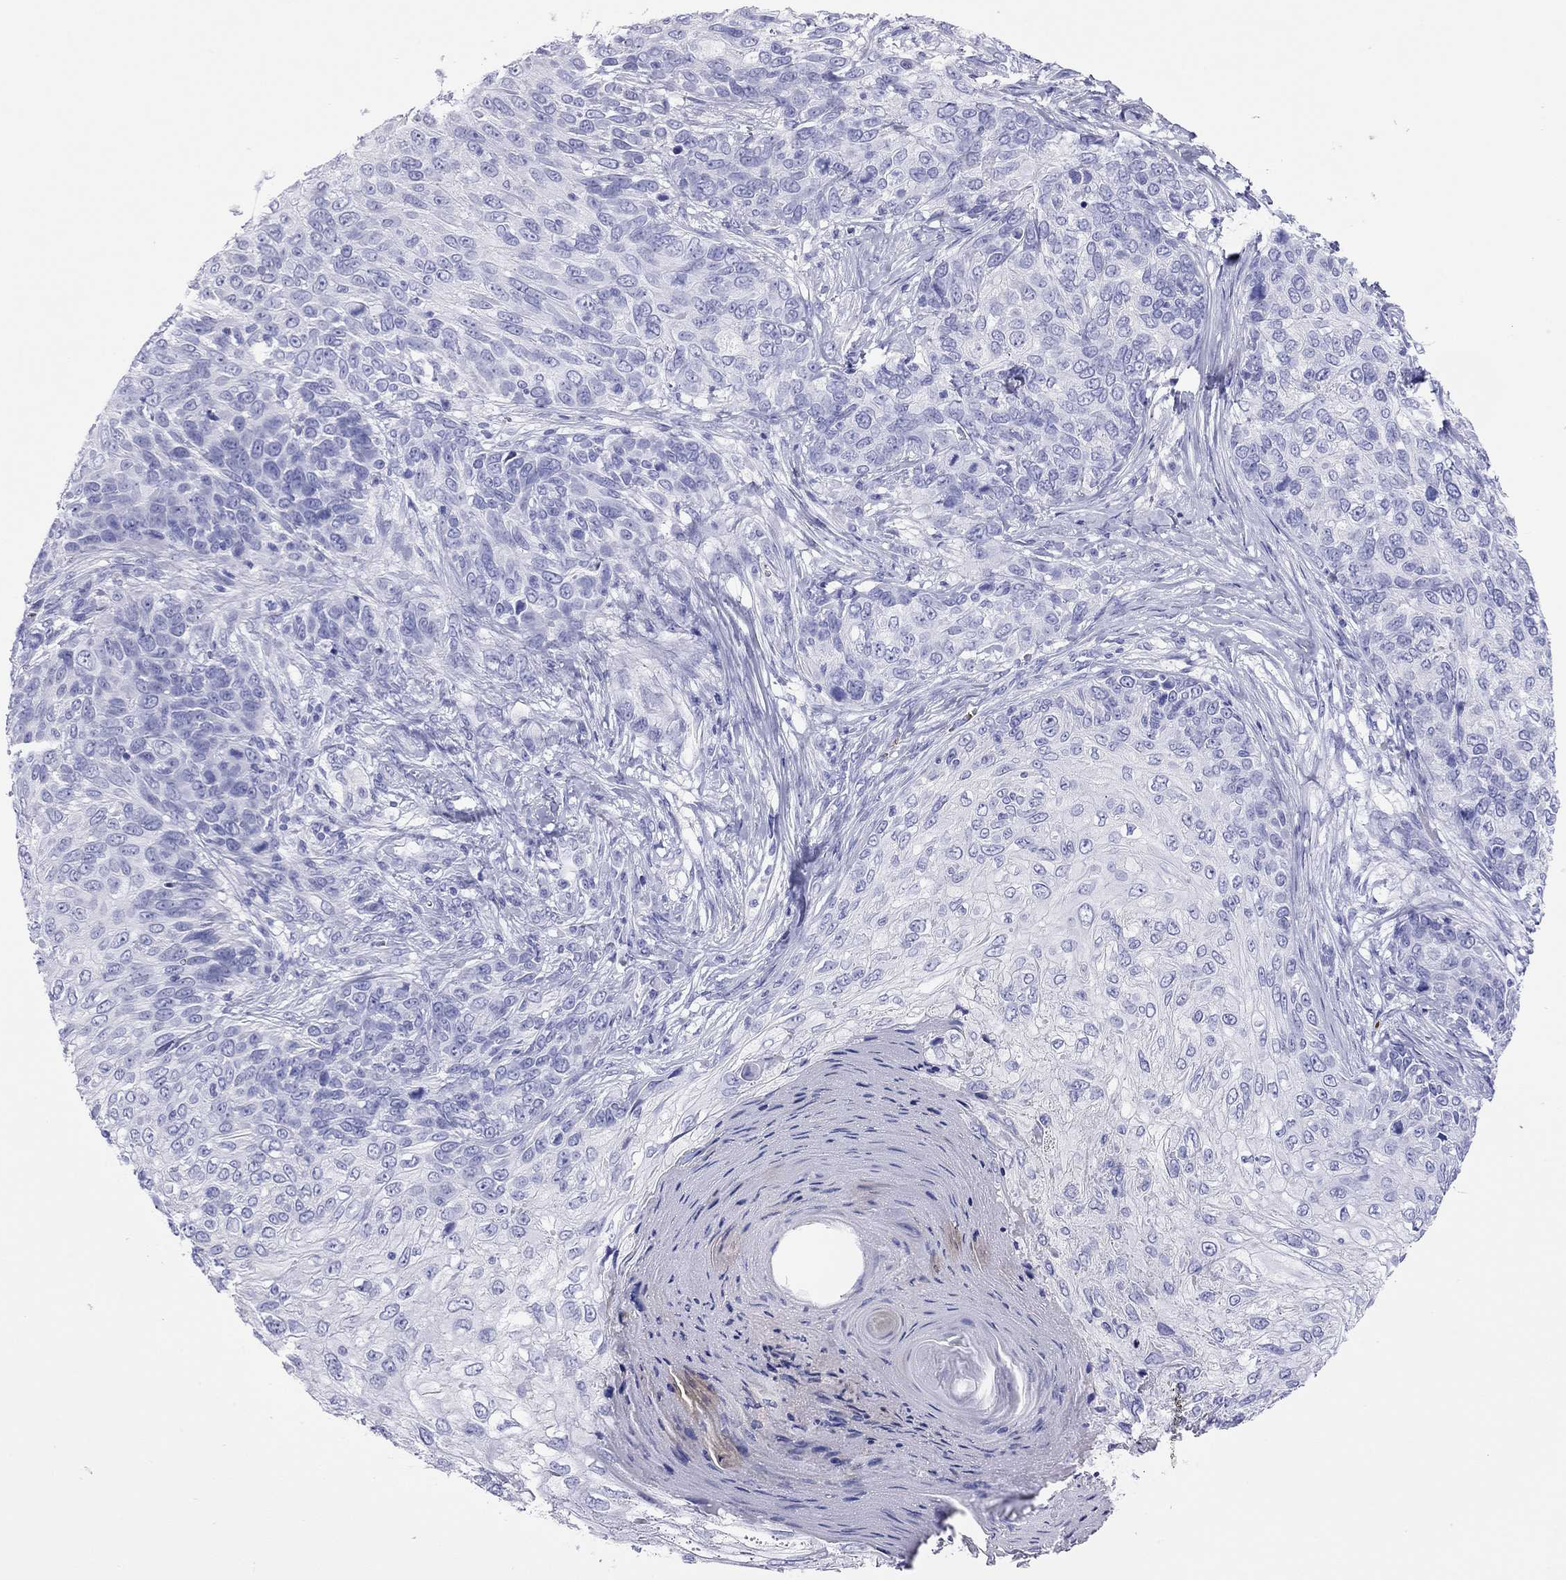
{"staining": {"intensity": "negative", "quantity": "none", "location": "none"}, "tissue": "skin cancer", "cell_type": "Tumor cells", "image_type": "cancer", "snomed": [{"axis": "morphology", "description": "Squamous cell carcinoma, NOS"}, {"axis": "topography", "description": "Skin"}], "caption": "IHC photomicrograph of neoplastic tissue: squamous cell carcinoma (skin) stained with DAB (3,3'-diaminobenzidine) reveals no significant protein staining in tumor cells.", "gene": "PTPRN", "patient": {"sex": "male", "age": 92}}